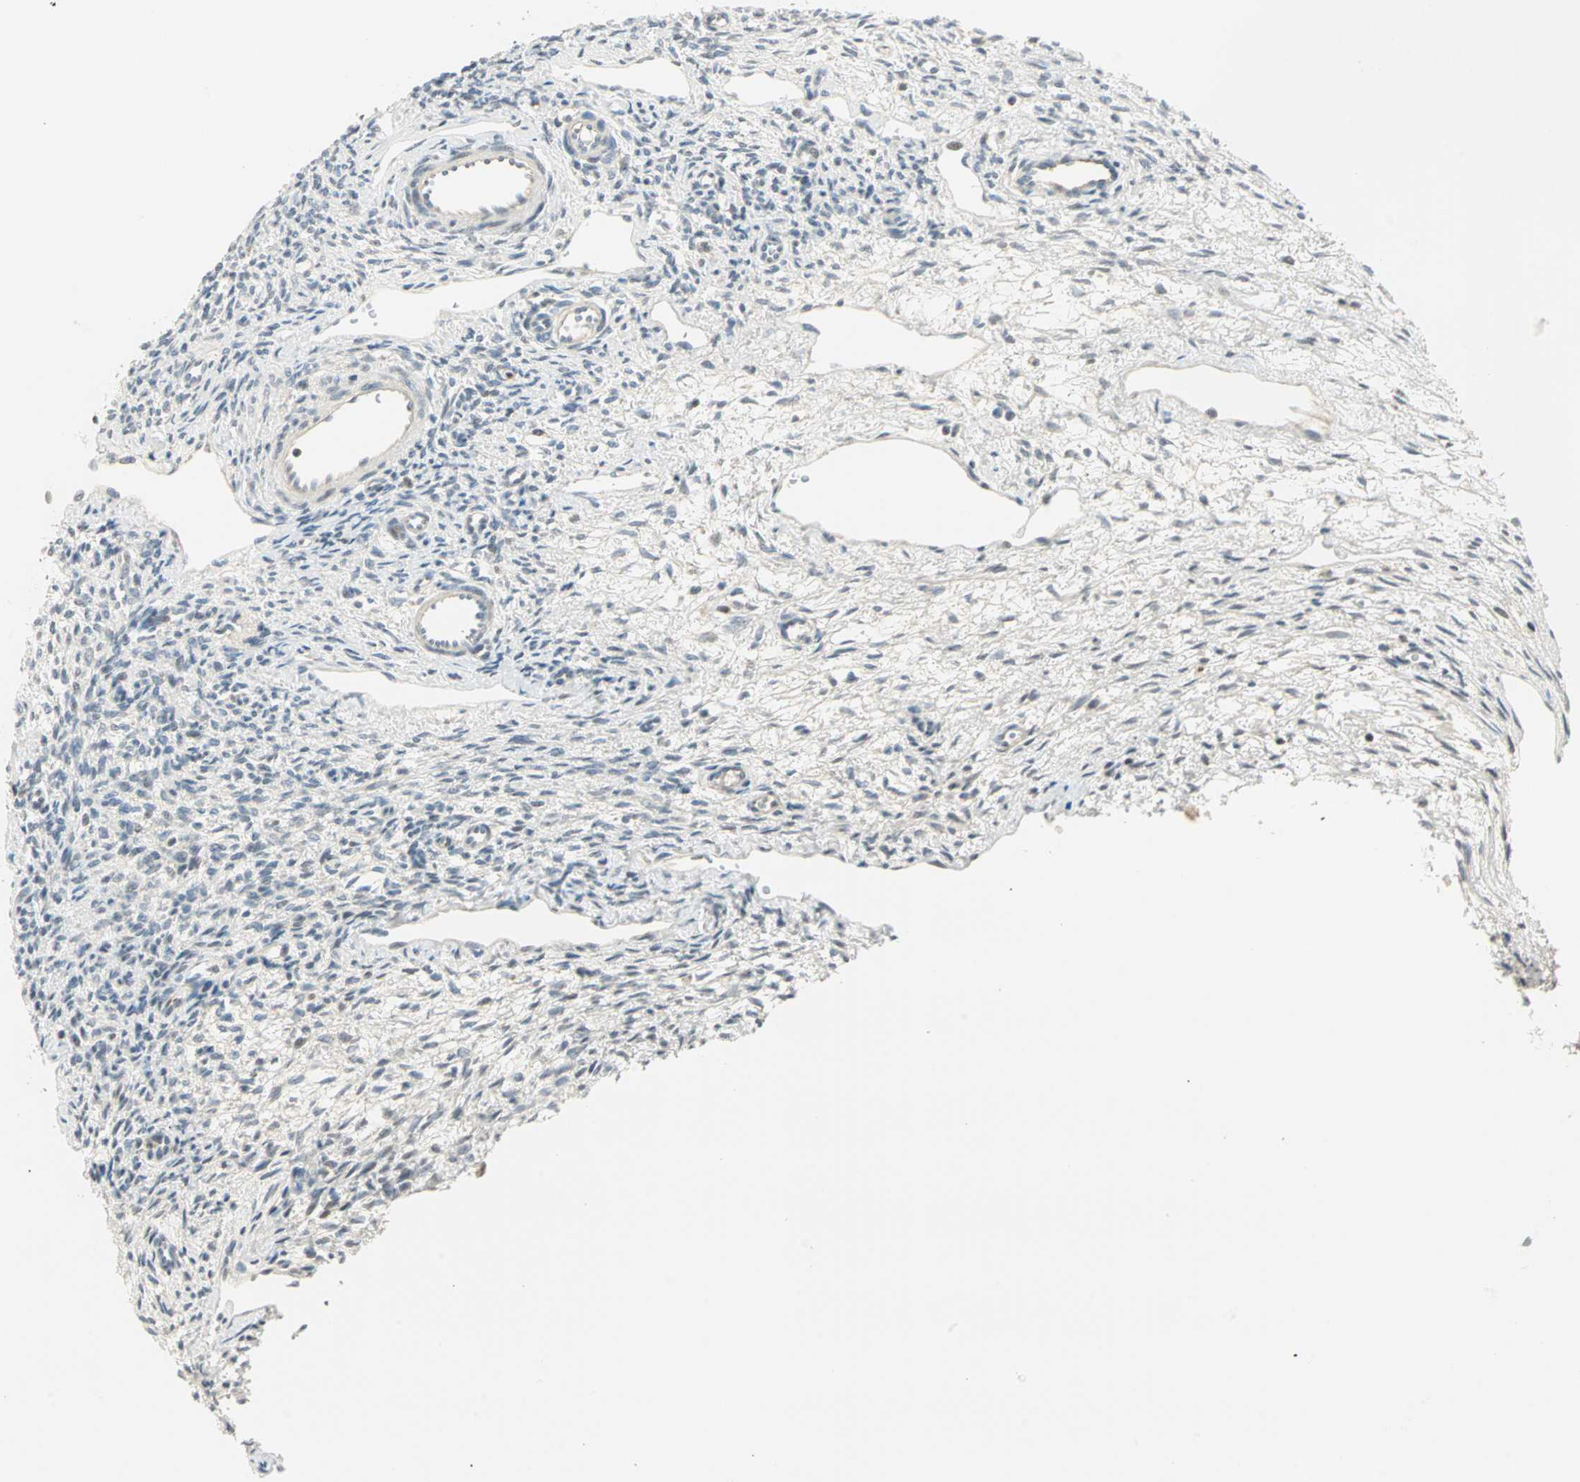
{"staining": {"intensity": "weak", "quantity": "<25%", "location": "nuclear"}, "tissue": "ovary", "cell_type": "Ovarian stroma cells", "image_type": "normal", "snomed": [{"axis": "morphology", "description": "Normal tissue, NOS"}, {"axis": "topography", "description": "Ovary"}], "caption": "This is a photomicrograph of immunohistochemistry (IHC) staining of benign ovary, which shows no positivity in ovarian stroma cells. Nuclei are stained in blue.", "gene": "SMAD3", "patient": {"sex": "female", "age": 33}}